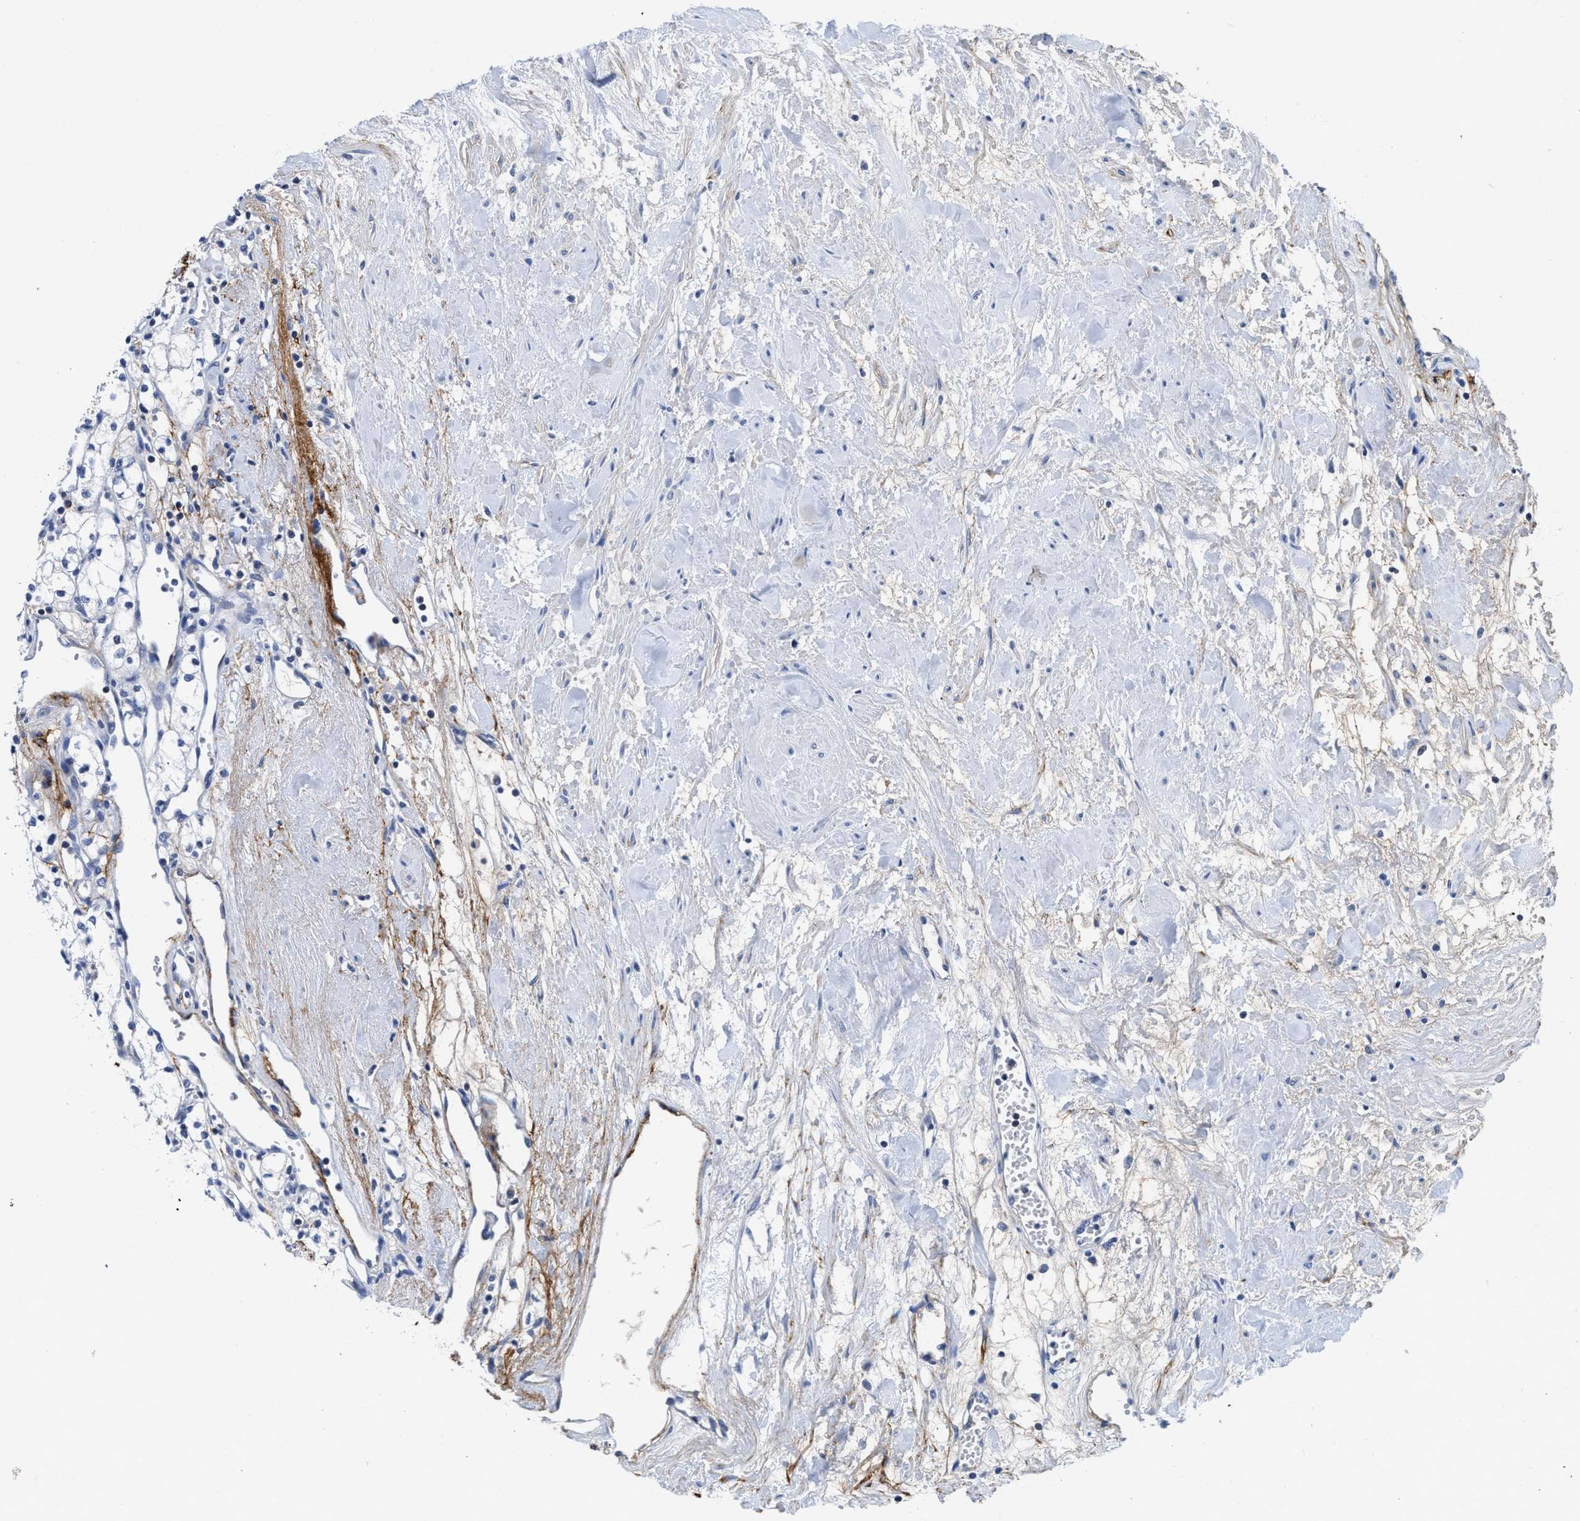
{"staining": {"intensity": "negative", "quantity": "none", "location": "none"}, "tissue": "renal cancer", "cell_type": "Tumor cells", "image_type": "cancer", "snomed": [{"axis": "morphology", "description": "Adenocarcinoma, NOS"}, {"axis": "topography", "description": "Kidney"}], "caption": "This is an IHC photomicrograph of human renal adenocarcinoma. There is no staining in tumor cells.", "gene": "FBLN2", "patient": {"sex": "male", "age": 59}}